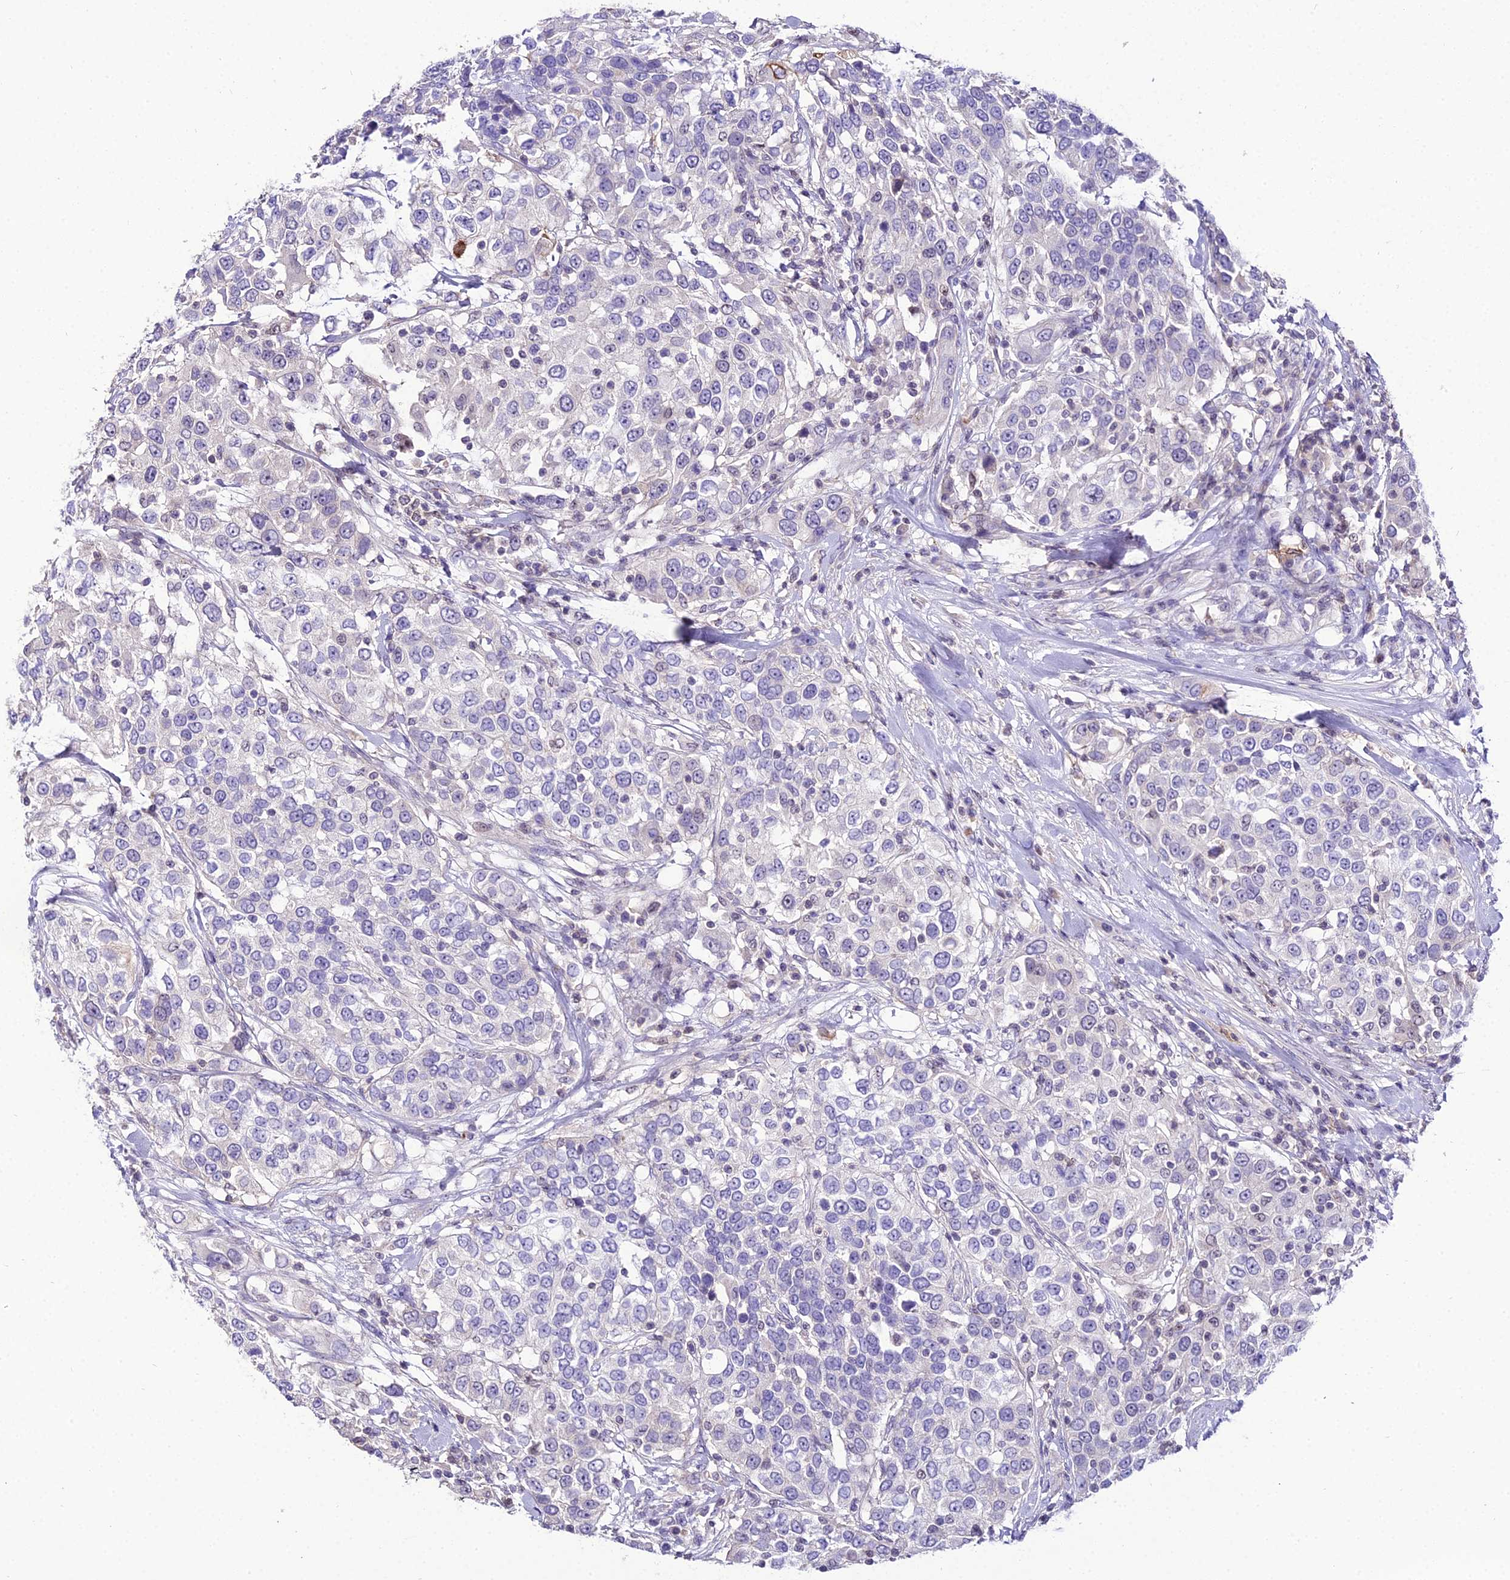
{"staining": {"intensity": "negative", "quantity": "none", "location": "none"}, "tissue": "urothelial cancer", "cell_type": "Tumor cells", "image_type": "cancer", "snomed": [{"axis": "morphology", "description": "Urothelial carcinoma, High grade"}, {"axis": "topography", "description": "Urinary bladder"}], "caption": "Protein analysis of high-grade urothelial carcinoma exhibits no significant staining in tumor cells.", "gene": "SHQ1", "patient": {"sex": "female", "age": 80}}